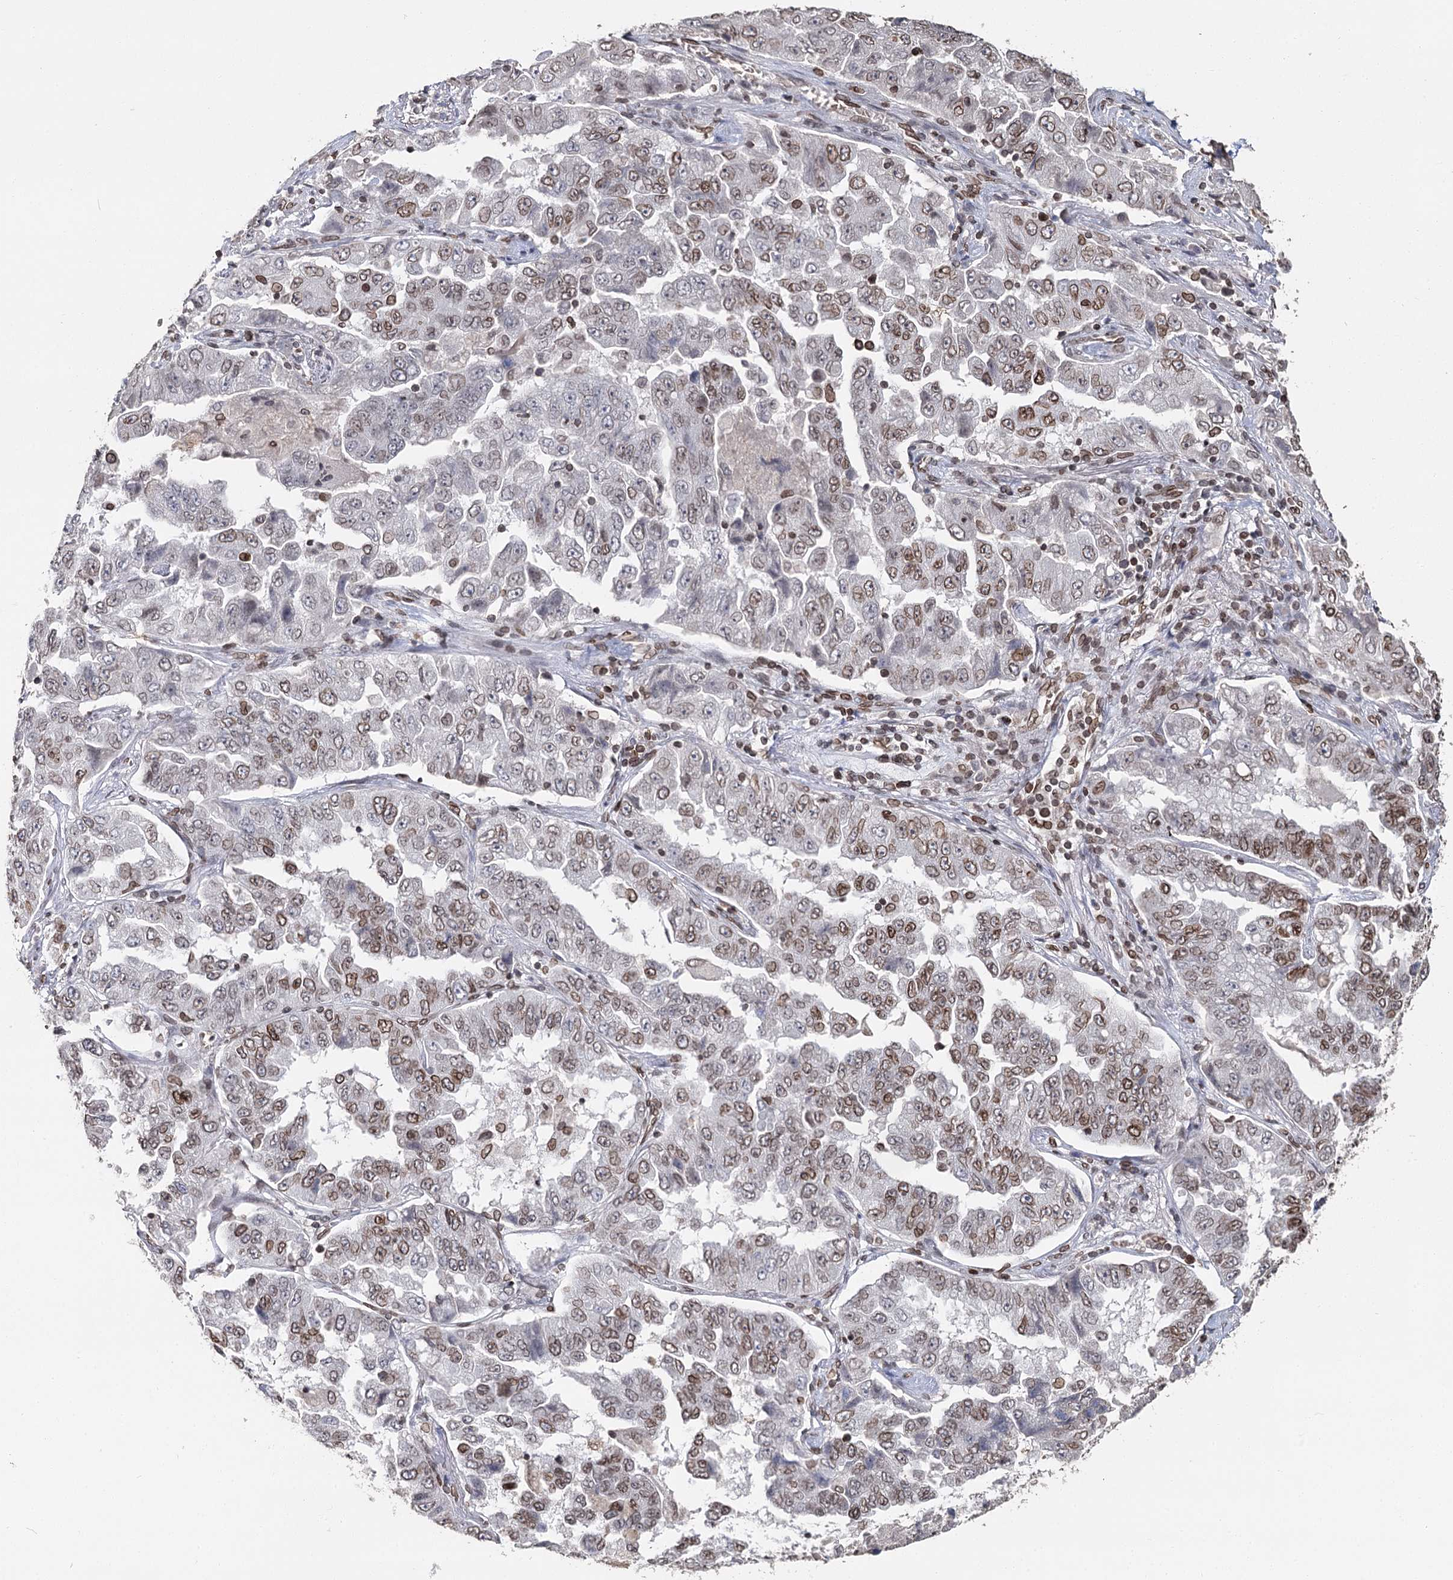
{"staining": {"intensity": "moderate", "quantity": "25%-75%", "location": "cytoplasmic/membranous,nuclear"}, "tissue": "lung cancer", "cell_type": "Tumor cells", "image_type": "cancer", "snomed": [{"axis": "morphology", "description": "Adenocarcinoma, NOS"}, {"axis": "topography", "description": "Lung"}], "caption": "Tumor cells show medium levels of moderate cytoplasmic/membranous and nuclear staining in approximately 25%-75% of cells in lung adenocarcinoma.", "gene": "KIAA0930", "patient": {"sex": "female", "age": 51}}